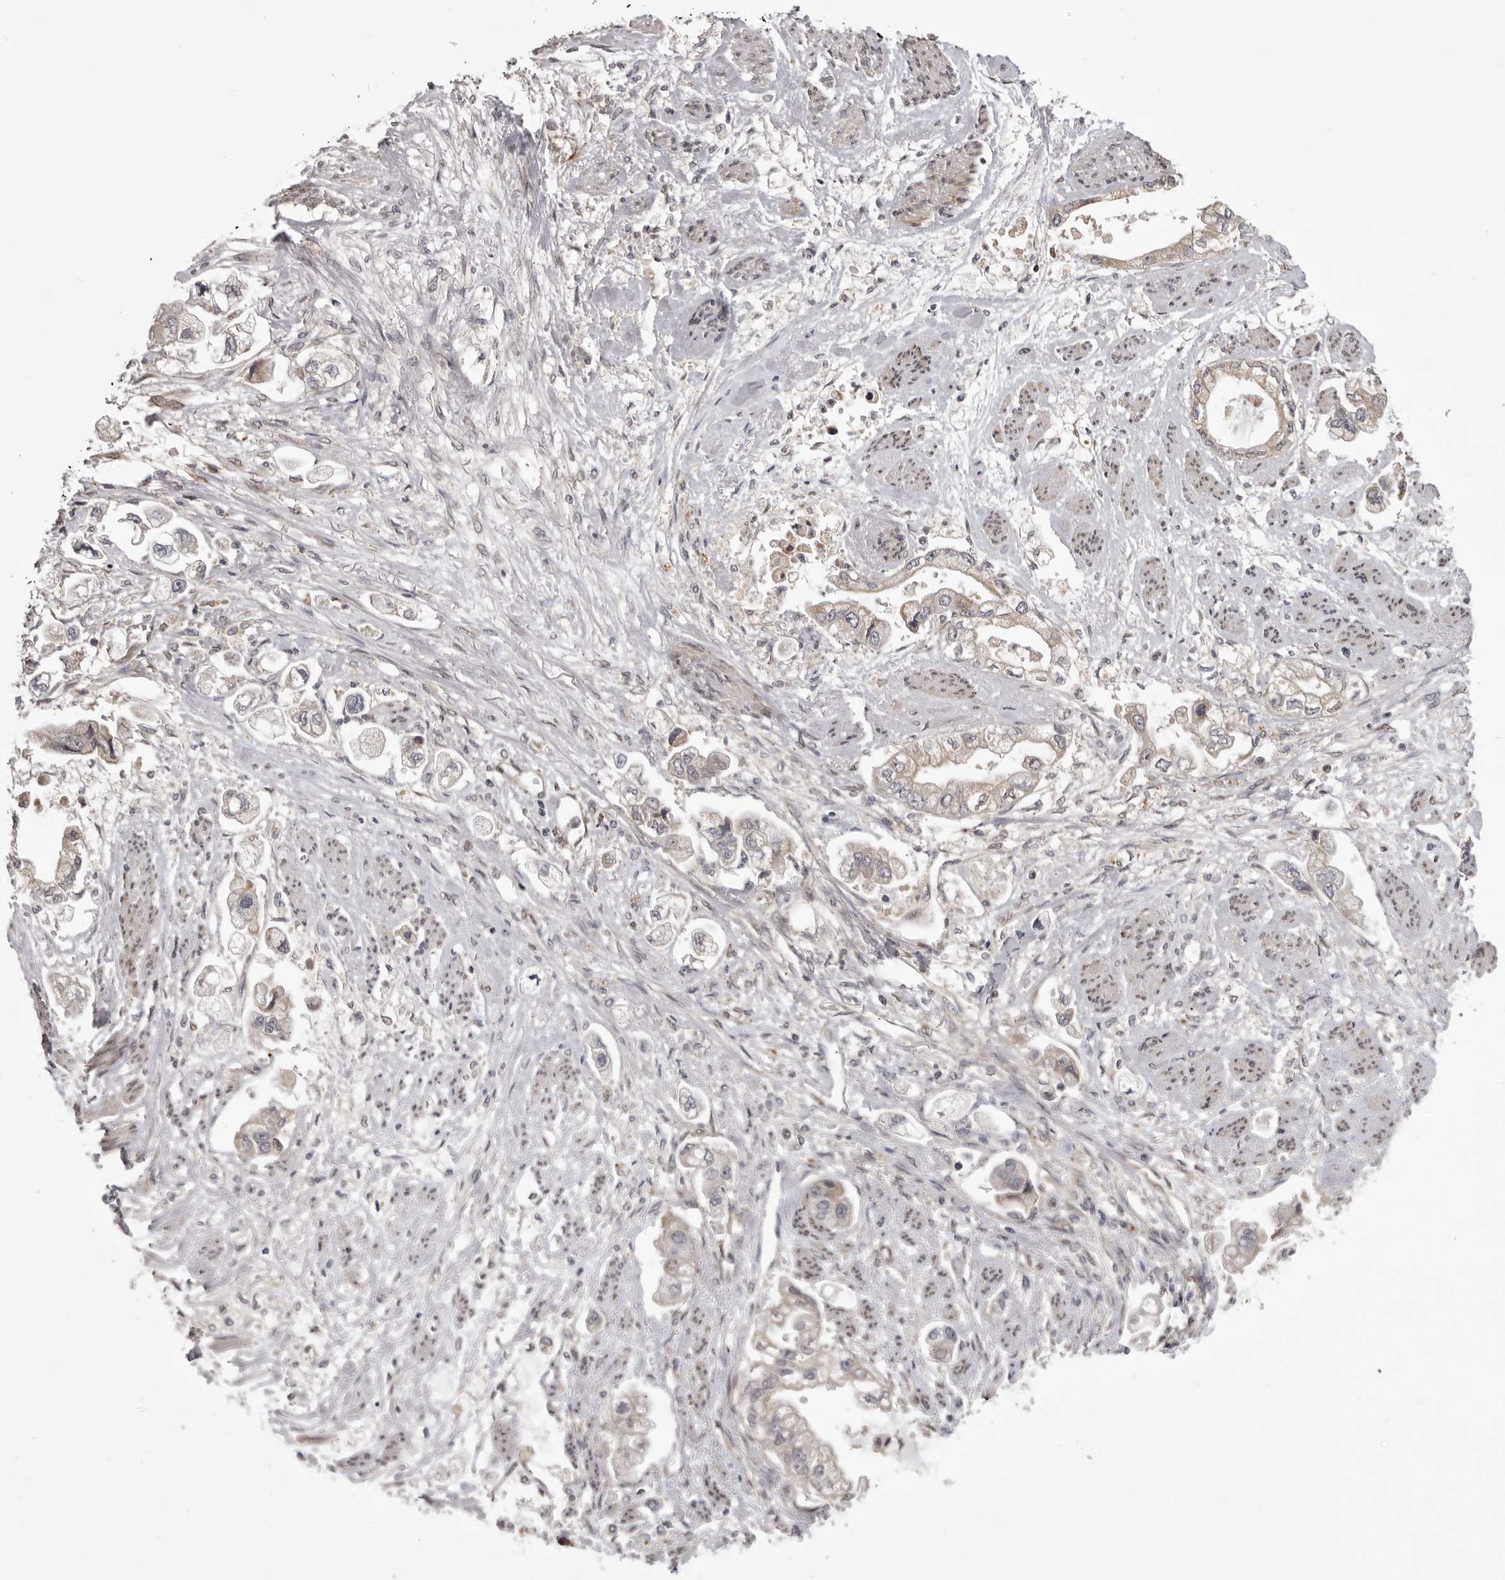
{"staining": {"intensity": "weak", "quantity": "<25%", "location": "cytoplasmic/membranous"}, "tissue": "stomach cancer", "cell_type": "Tumor cells", "image_type": "cancer", "snomed": [{"axis": "morphology", "description": "Adenocarcinoma, NOS"}, {"axis": "topography", "description": "Stomach"}], "caption": "High magnification brightfield microscopy of adenocarcinoma (stomach) stained with DAB (brown) and counterstained with hematoxylin (blue): tumor cells show no significant staining.", "gene": "C1orf109", "patient": {"sex": "male", "age": 62}}